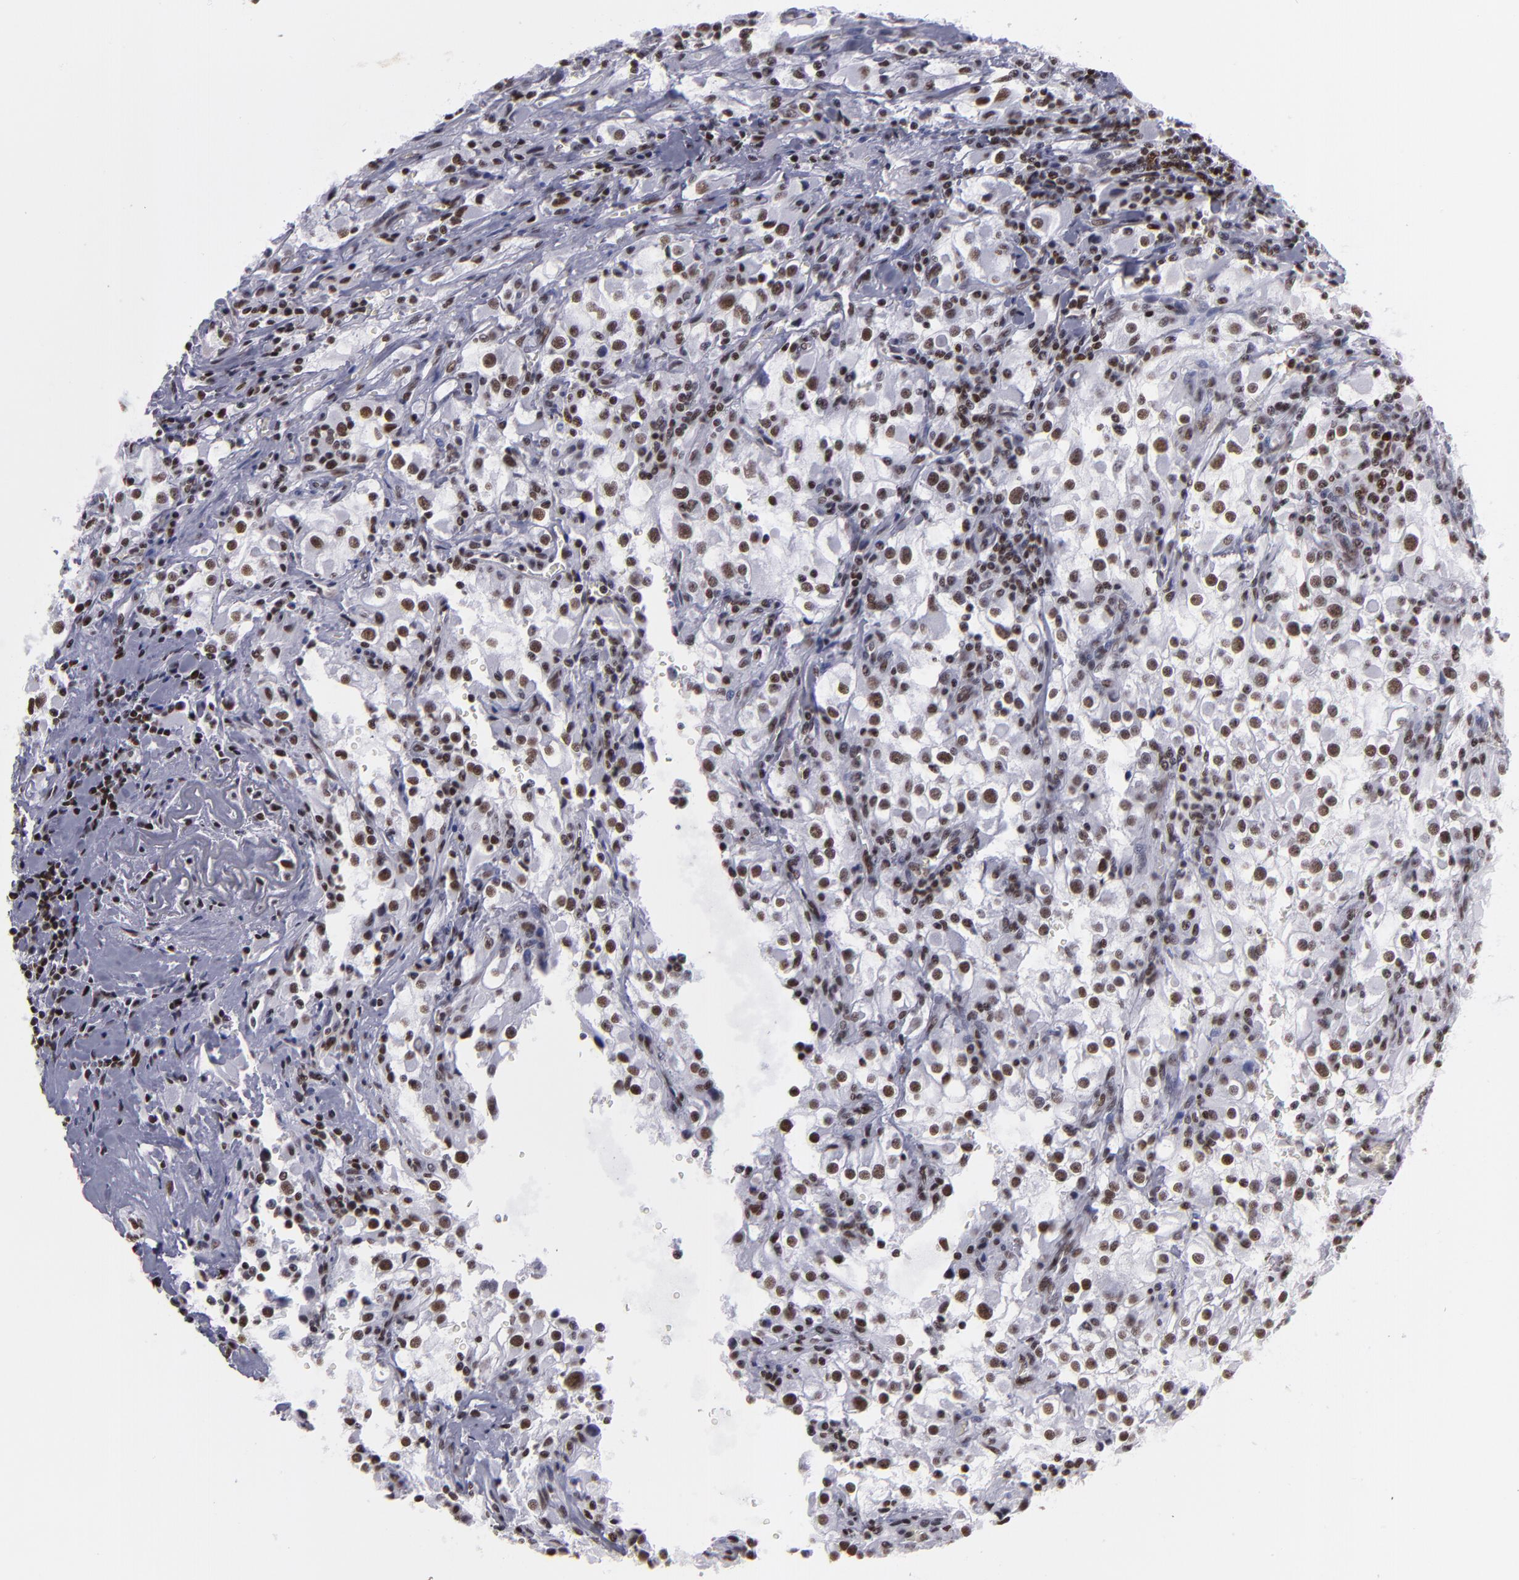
{"staining": {"intensity": "strong", "quantity": ">75%", "location": "nuclear"}, "tissue": "renal cancer", "cell_type": "Tumor cells", "image_type": "cancer", "snomed": [{"axis": "morphology", "description": "Adenocarcinoma, NOS"}, {"axis": "topography", "description": "Kidney"}], "caption": "Immunohistochemistry (IHC) histopathology image of neoplastic tissue: renal adenocarcinoma stained using IHC reveals high levels of strong protein expression localized specifically in the nuclear of tumor cells, appearing as a nuclear brown color.", "gene": "TERF2", "patient": {"sex": "female", "age": 52}}